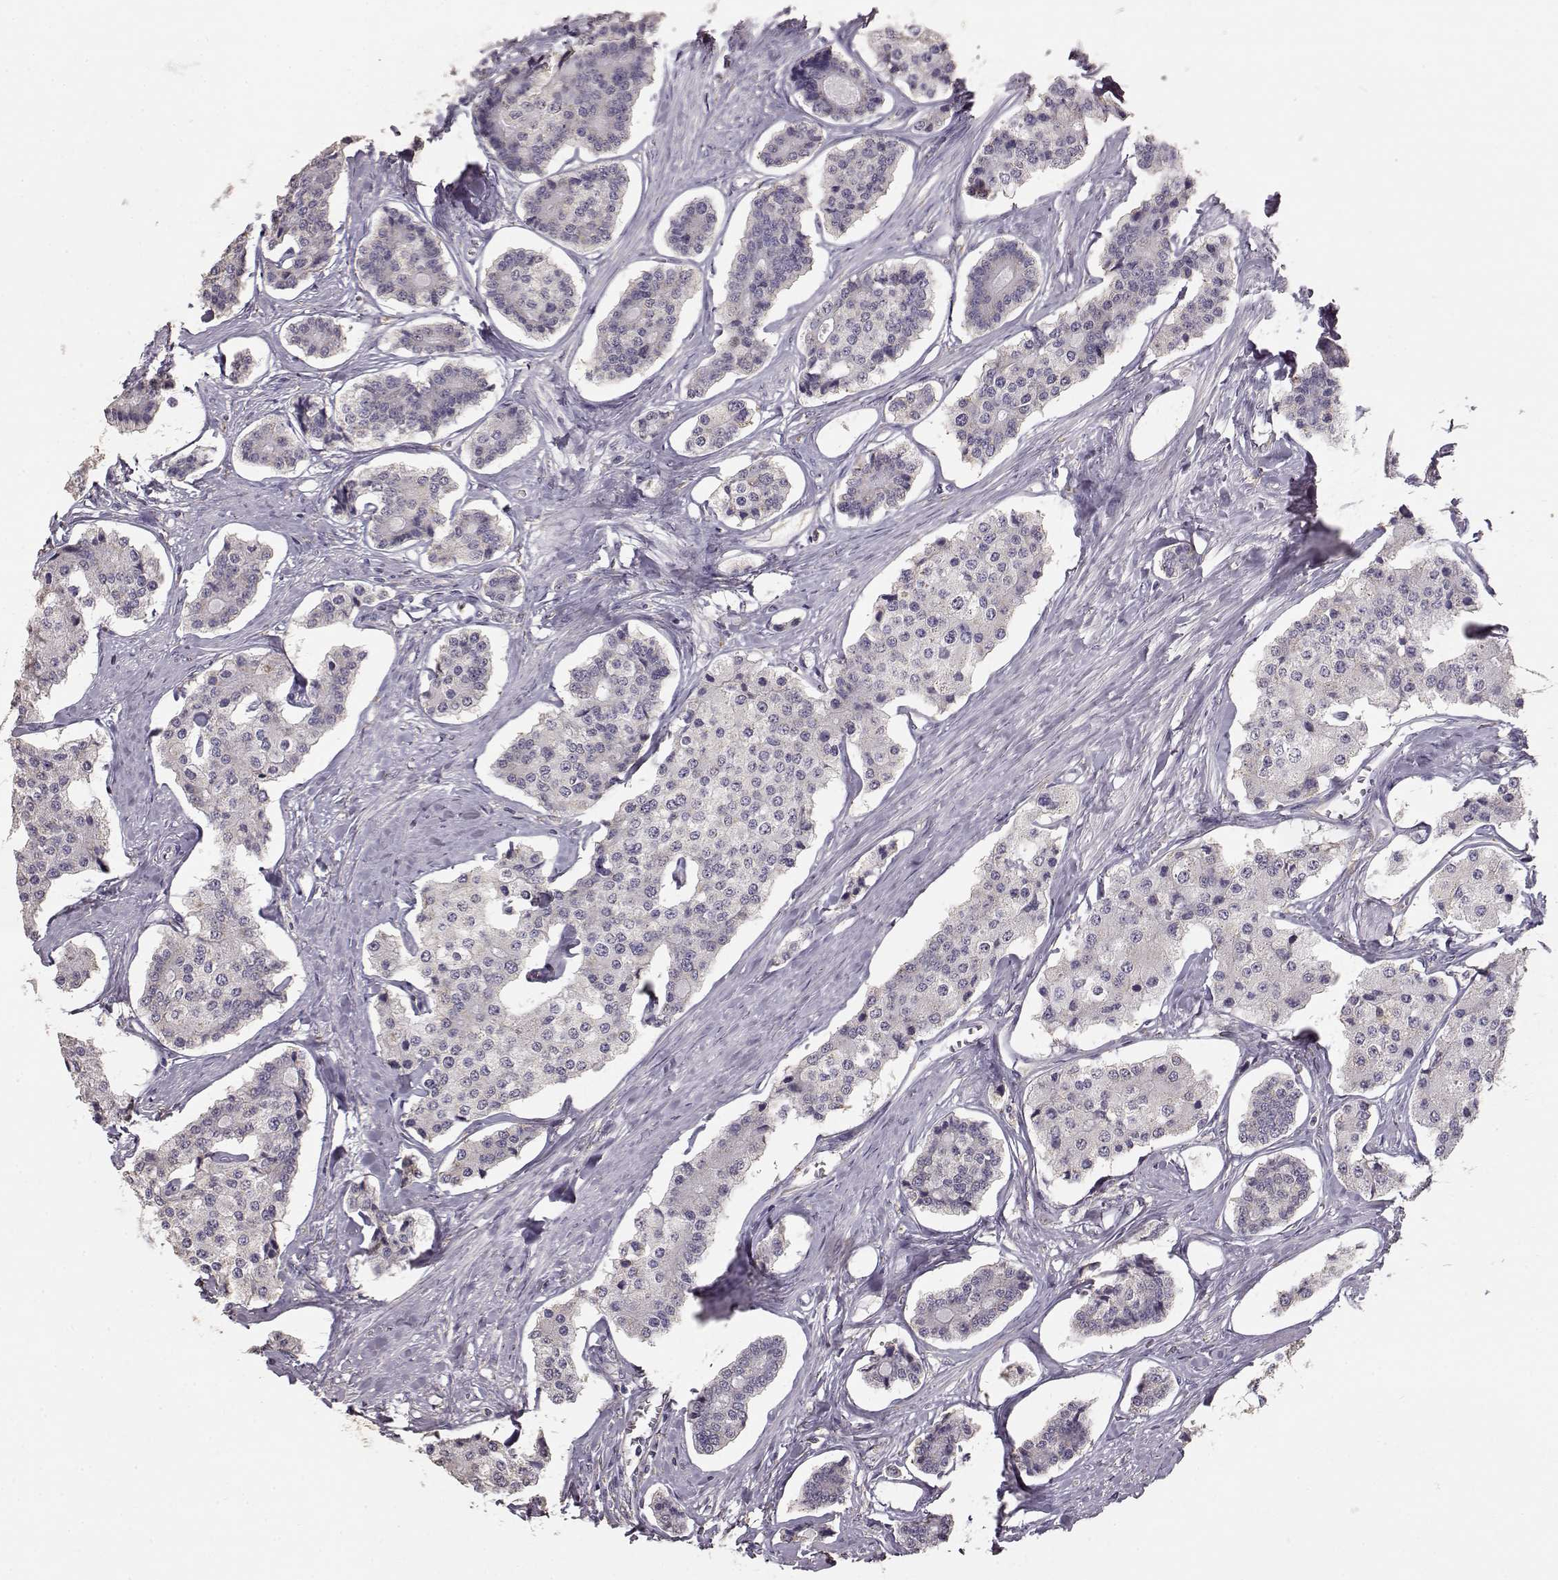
{"staining": {"intensity": "negative", "quantity": "none", "location": "none"}, "tissue": "carcinoid", "cell_type": "Tumor cells", "image_type": "cancer", "snomed": [{"axis": "morphology", "description": "Carcinoid, malignant, NOS"}, {"axis": "topography", "description": "Small intestine"}], "caption": "This is an immunohistochemistry (IHC) histopathology image of carcinoid. There is no staining in tumor cells.", "gene": "GABRG3", "patient": {"sex": "female", "age": 65}}